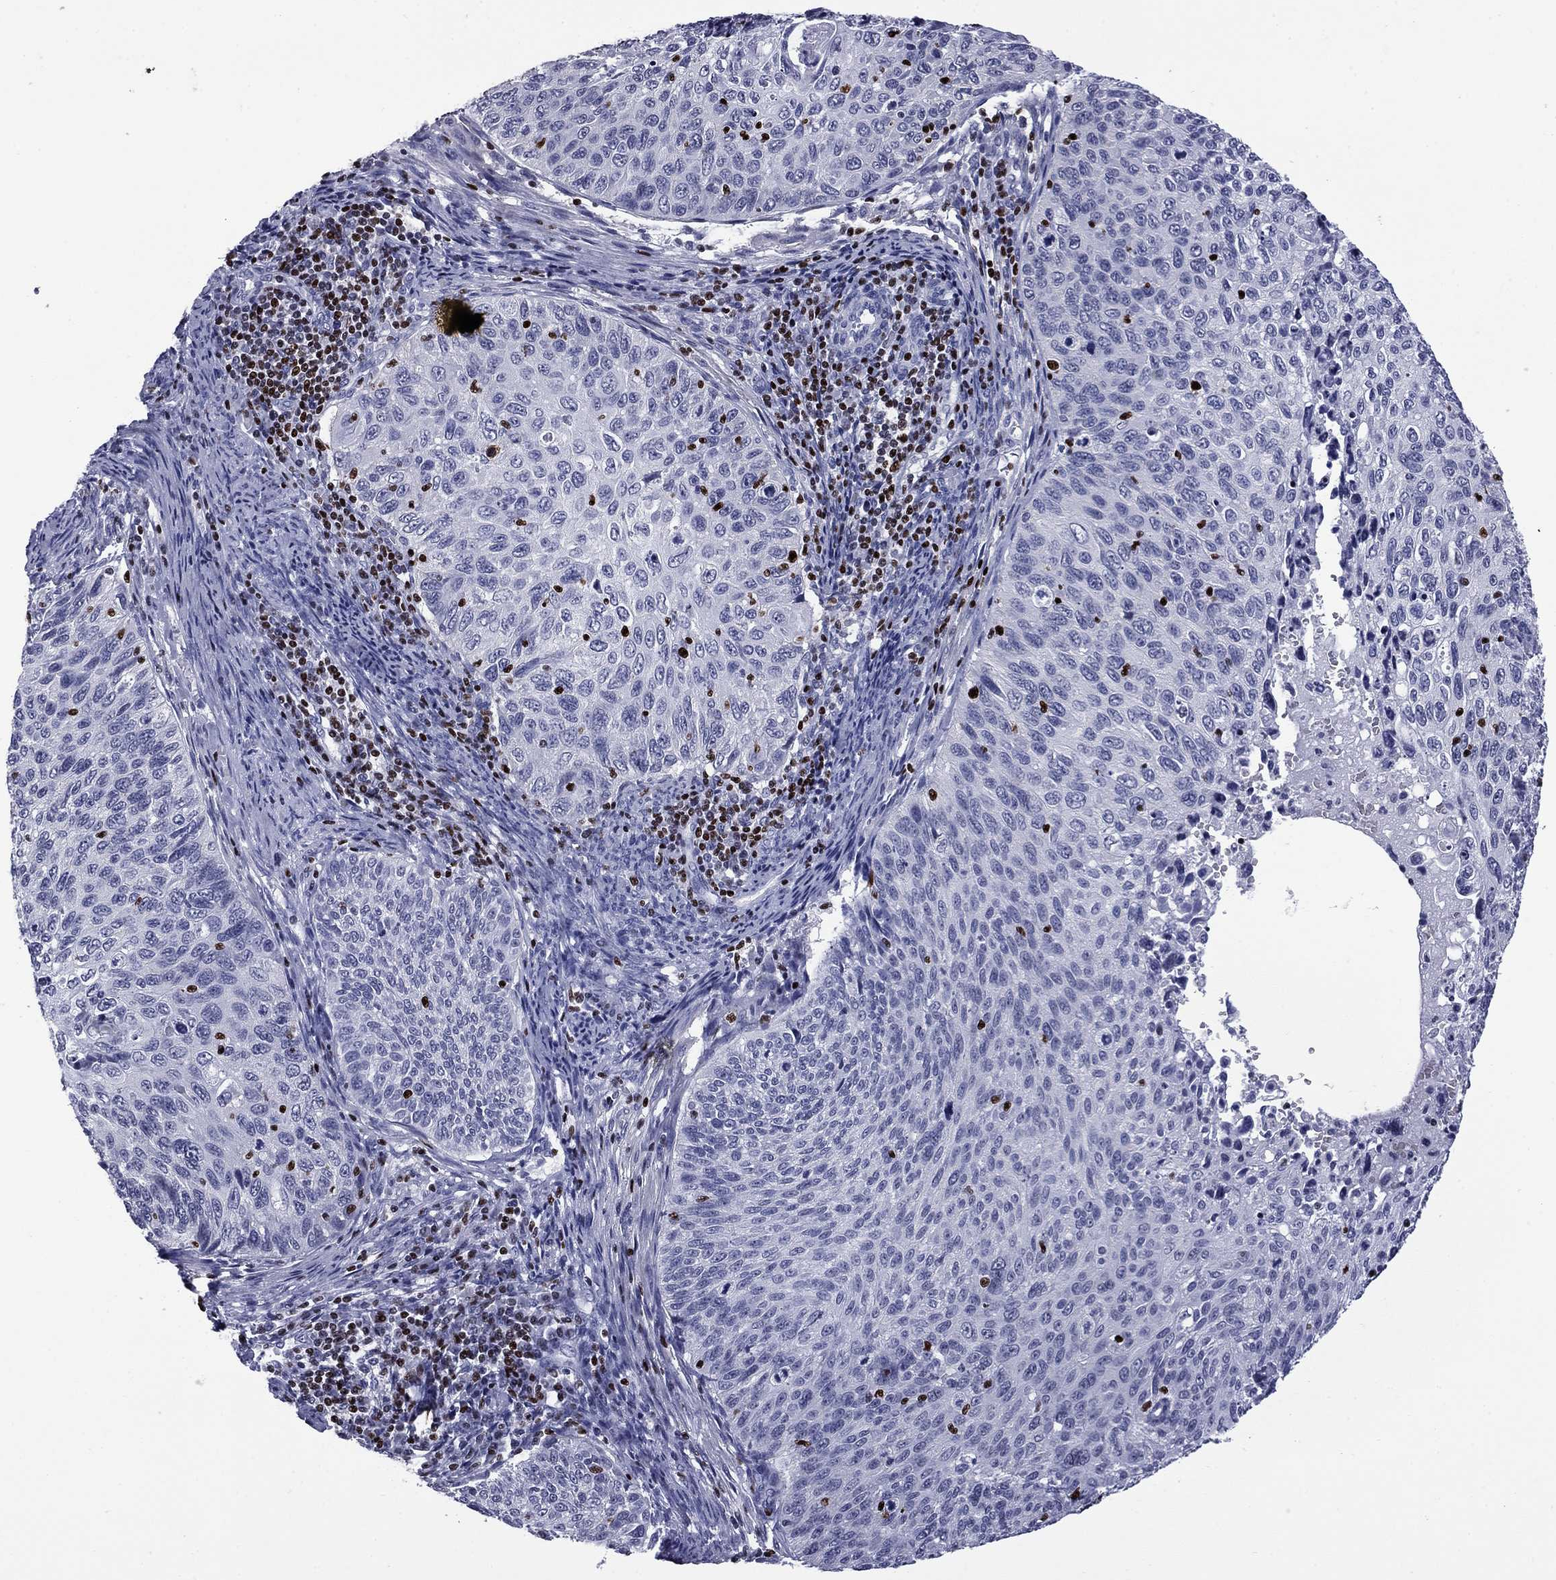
{"staining": {"intensity": "negative", "quantity": "none", "location": "none"}, "tissue": "cervical cancer", "cell_type": "Tumor cells", "image_type": "cancer", "snomed": [{"axis": "morphology", "description": "Squamous cell carcinoma, NOS"}, {"axis": "topography", "description": "Cervix"}], "caption": "Cervical cancer (squamous cell carcinoma) was stained to show a protein in brown. There is no significant expression in tumor cells. (DAB immunohistochemistry, high magnification).", "gene": "IKZF3", "patient": {"sex": "female", "age": 70}}